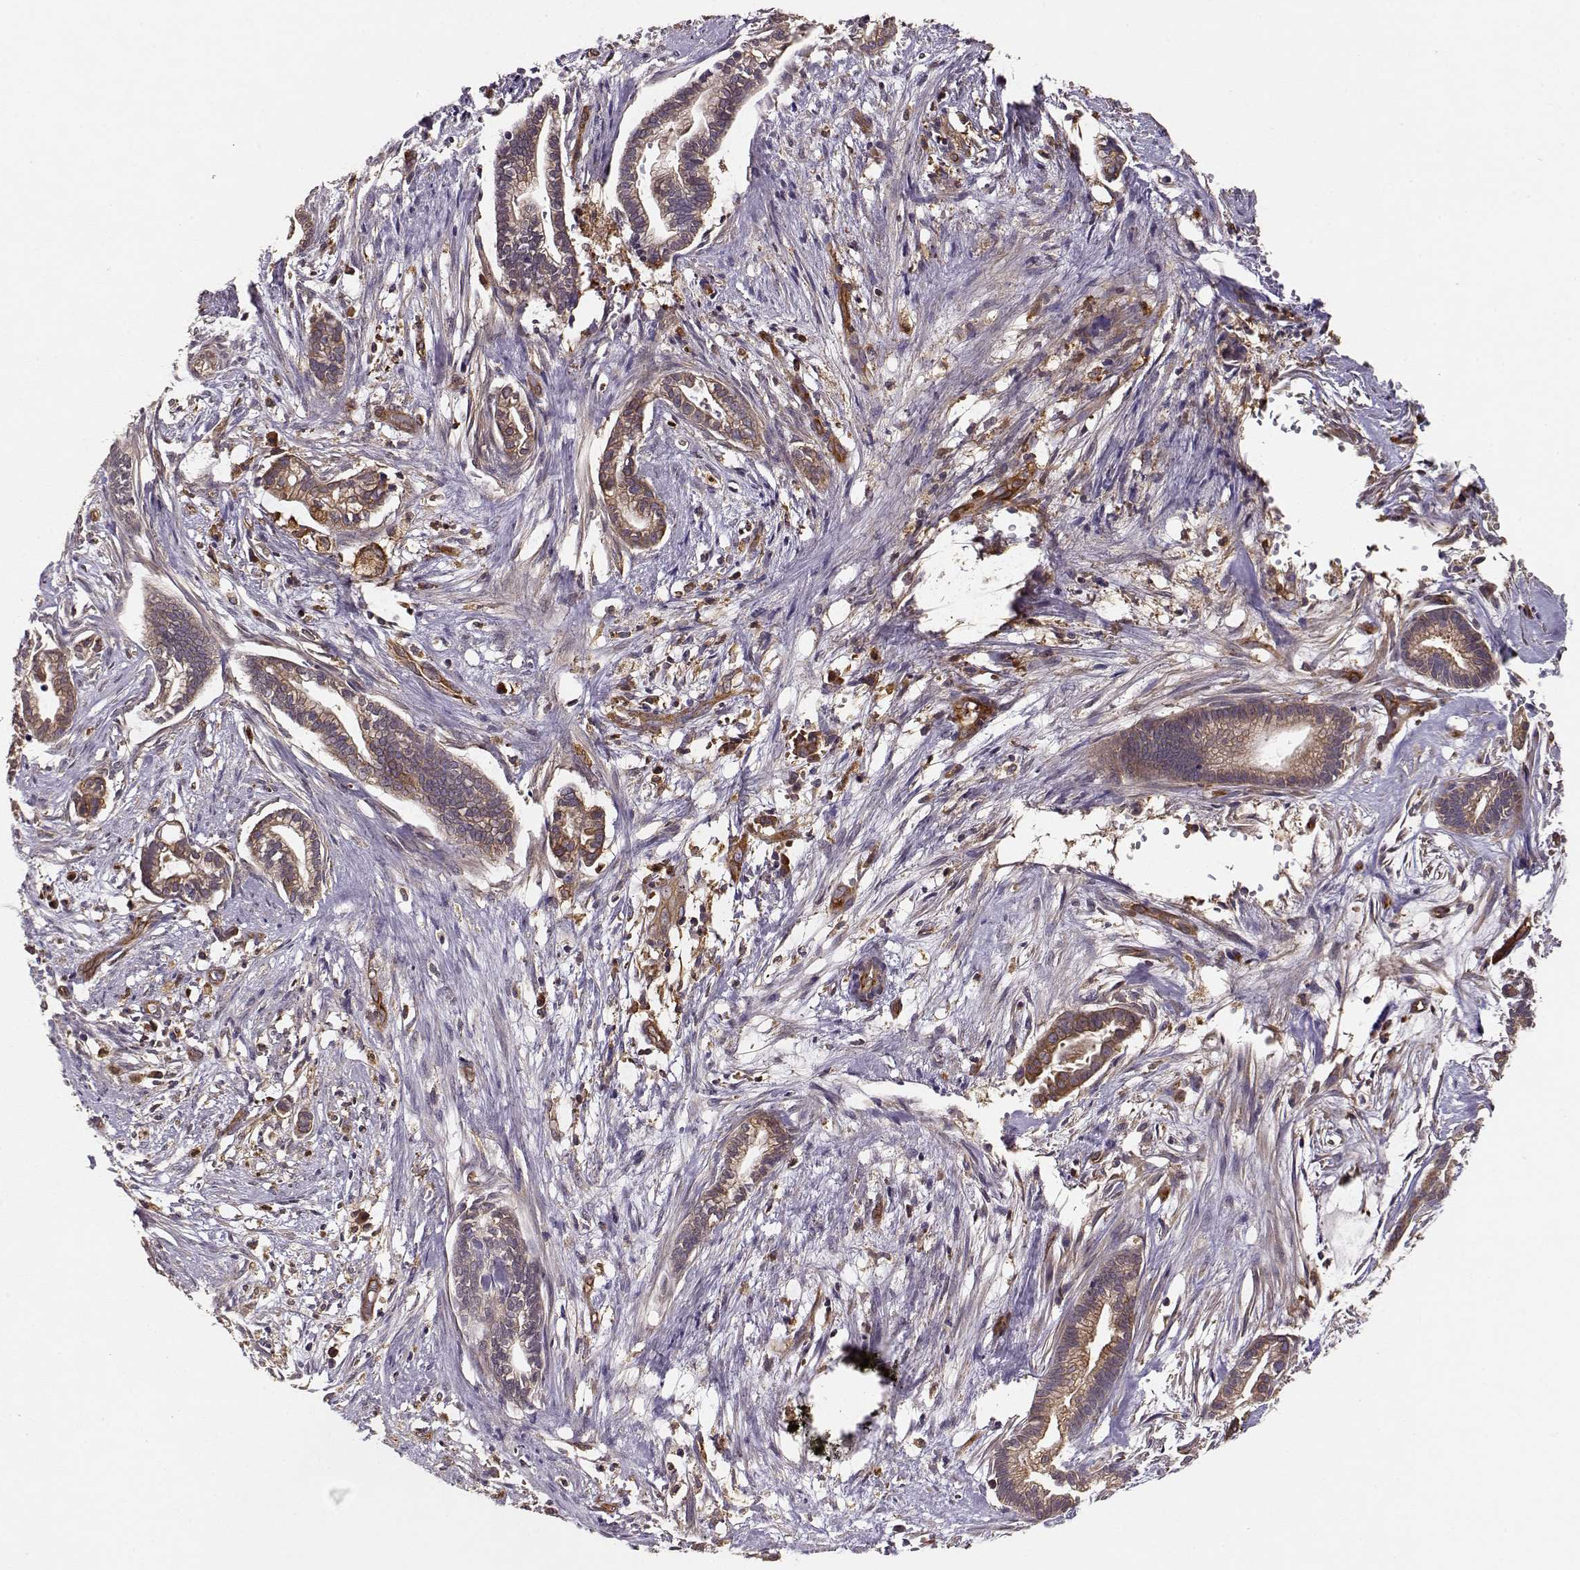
{"staining": {"intensity": "weak", "quantity": ">75%", "location": "cytoplasmic/membranous"}, "tissue": "cervical cancer", "cell_type": "Tumor cells", "image_type": "cancer", "snomed": [{"axis": "morphology", "description": "Adenocarcinoma, NOS"}, {"axis": "topography", "description": "Cervix"}], "caption": "Protein expression analysis of cervical cancer reveals weak cytoplasmic/membranous staining in approximately >75% of tumor cells.", "gene": "ARHGEF2", "patient": {"sex": "female", "age": 62}}